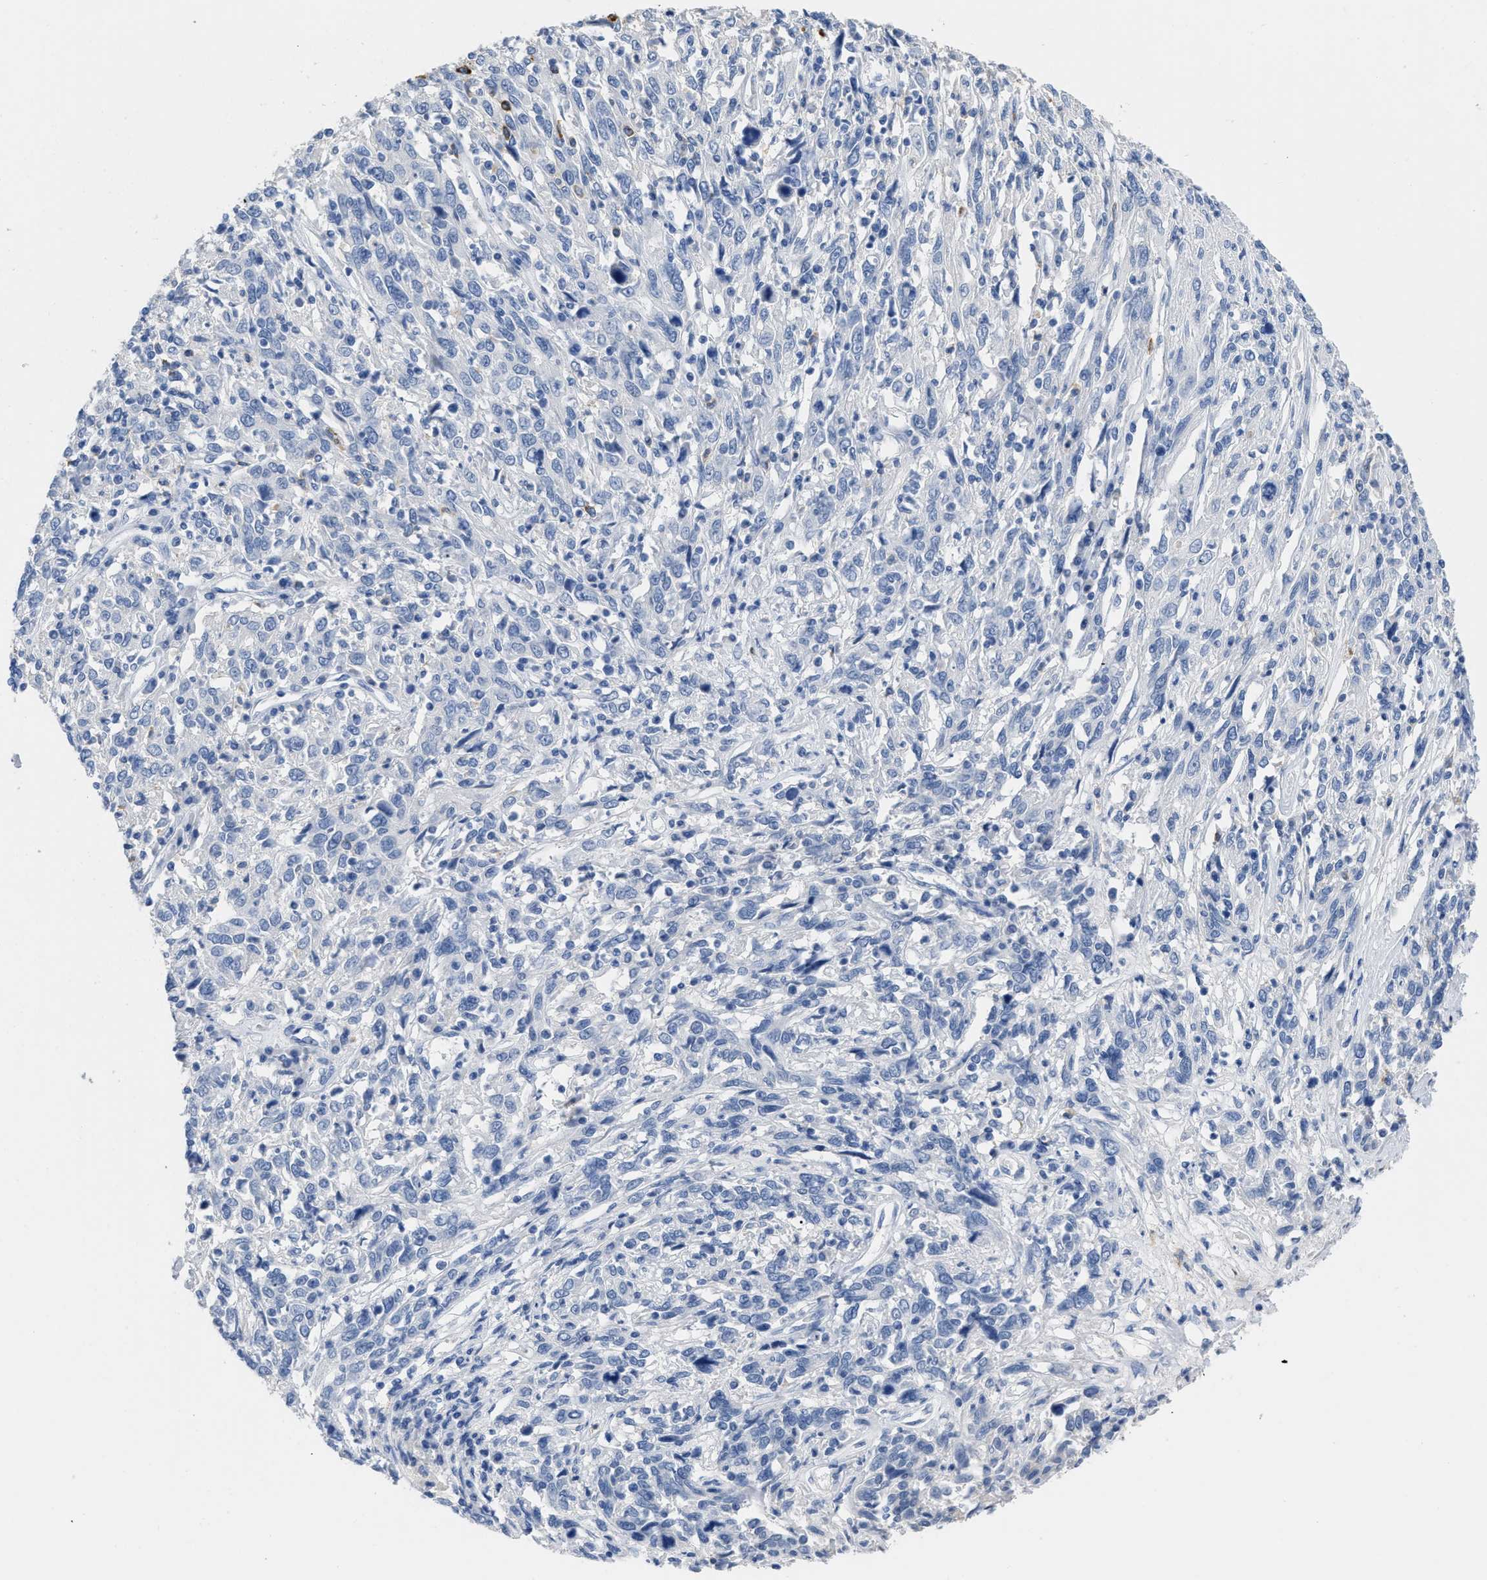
{"staining": {"intensity": "negative", "quantity": "none", "location": "none"}, "tissue": "cervical cancer", "cell_type": "Tumor cells", "image_type": "cancer", "snomed": [{"axis": "morphology", "description": "Squamous cell carcinoma, NOS"}, {"axis": "topography", "description": "Cervix"}], "caption": "High power microscopy micrograph of an immunohistochemistry (IHC) image of cervical cancer, revealing no significant expression in tumor cells.", "gene": "CR1", "patient": {"sex": "female", "age": 46}}